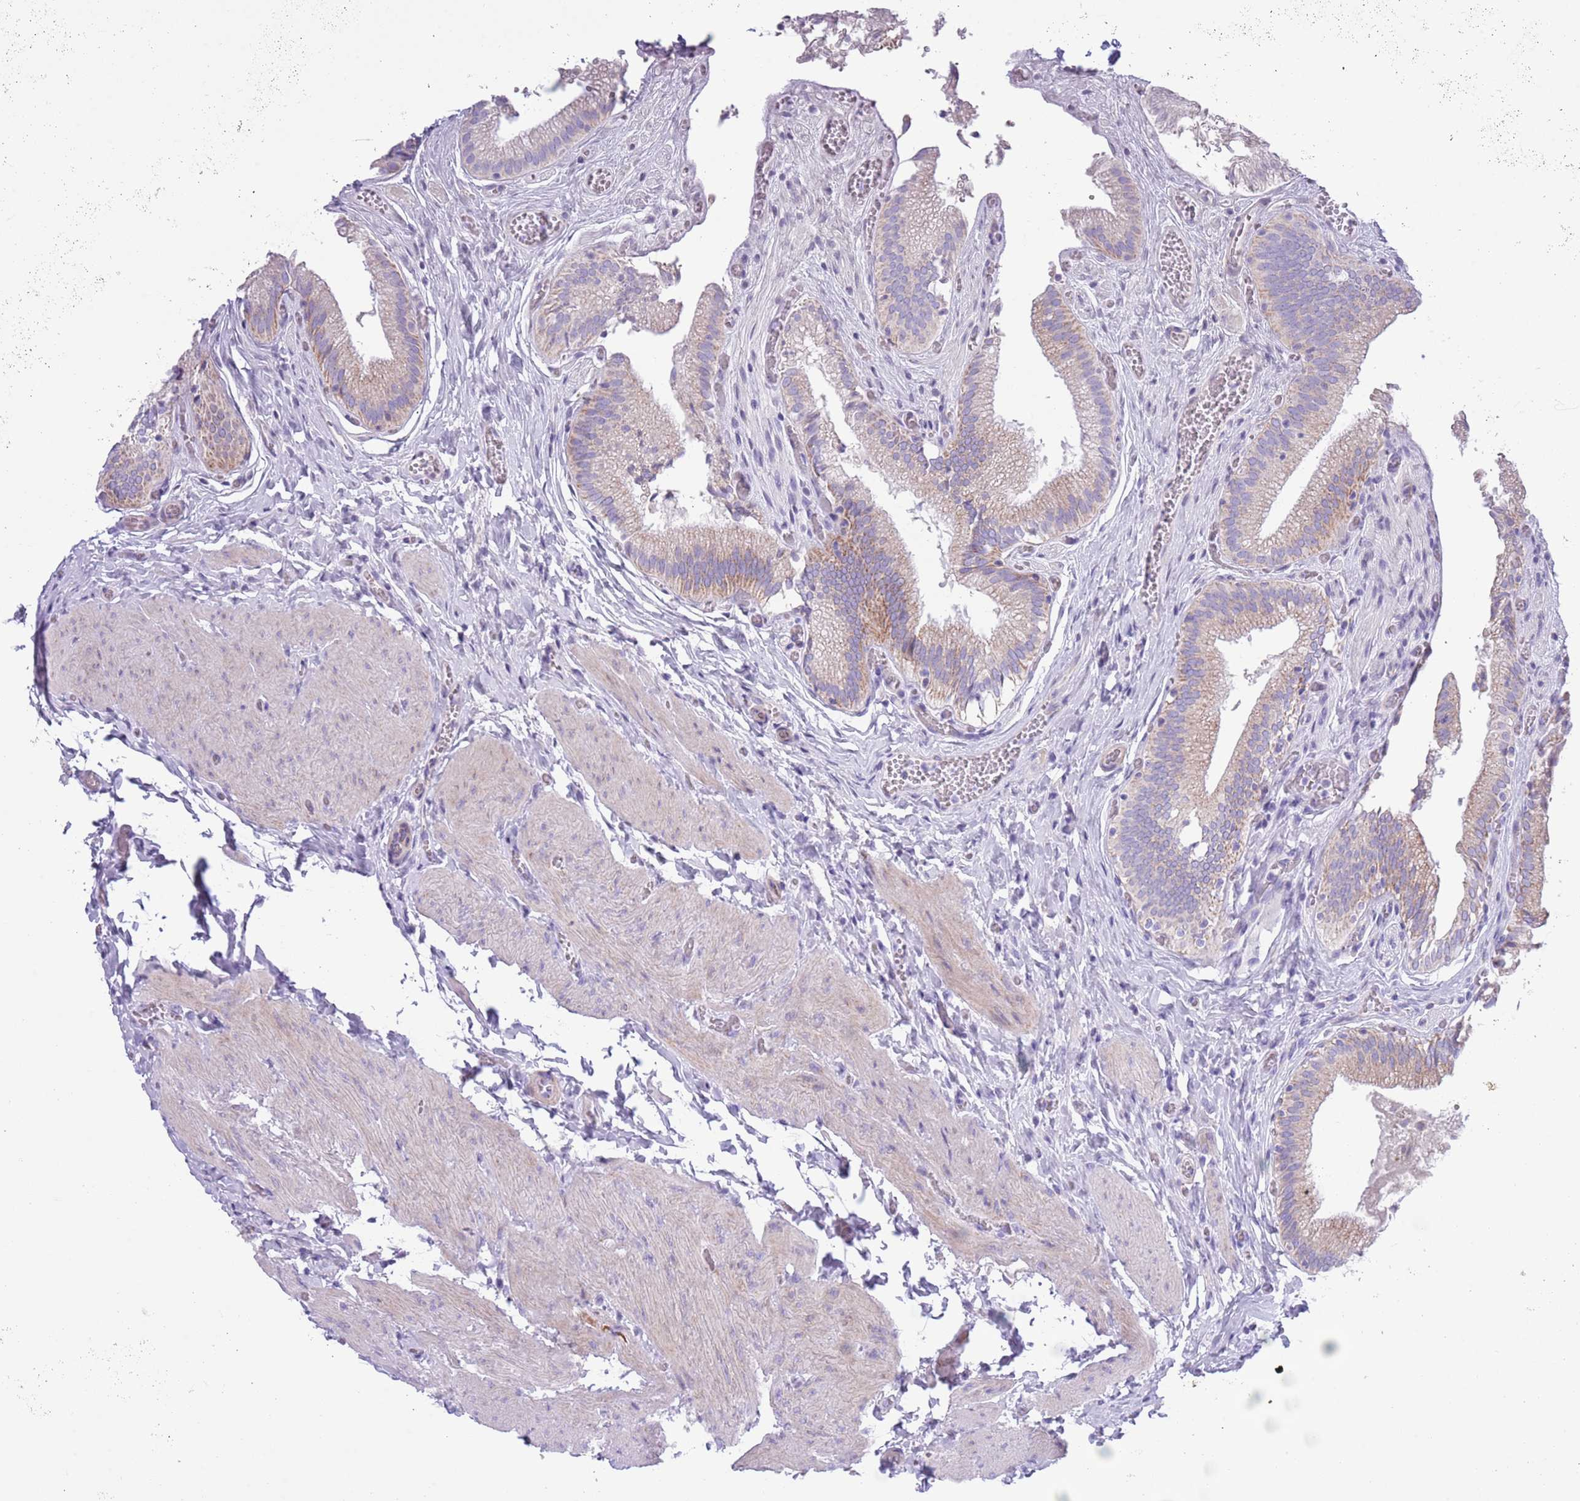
{"staining": {"intensity": "moderate", "quantity": "<25%", "location": "cytoplasmic/membranous"}, "tissue": "gallbladder", "cell_type": "Glandular cells", "image_type": "normal", "snomed": [{"axis": "morphology", "description": "Normal tissue, NOS"}, {"axis": "topography", "description": "Gallbladder"}, {"axis": "topography", "description": "Peripheral nerve tissue"}], "caption": "Immunohistochemical staining of benign human gallbladder displays low levels of moderate cytoplasmic/membranous staining in approximately <25% of glandular cells. (DAB IHC, brown staining for protein, blue staining for nuclei).", "gene": "MOCOS", "patient": {"sex": "male", "age": 17}}